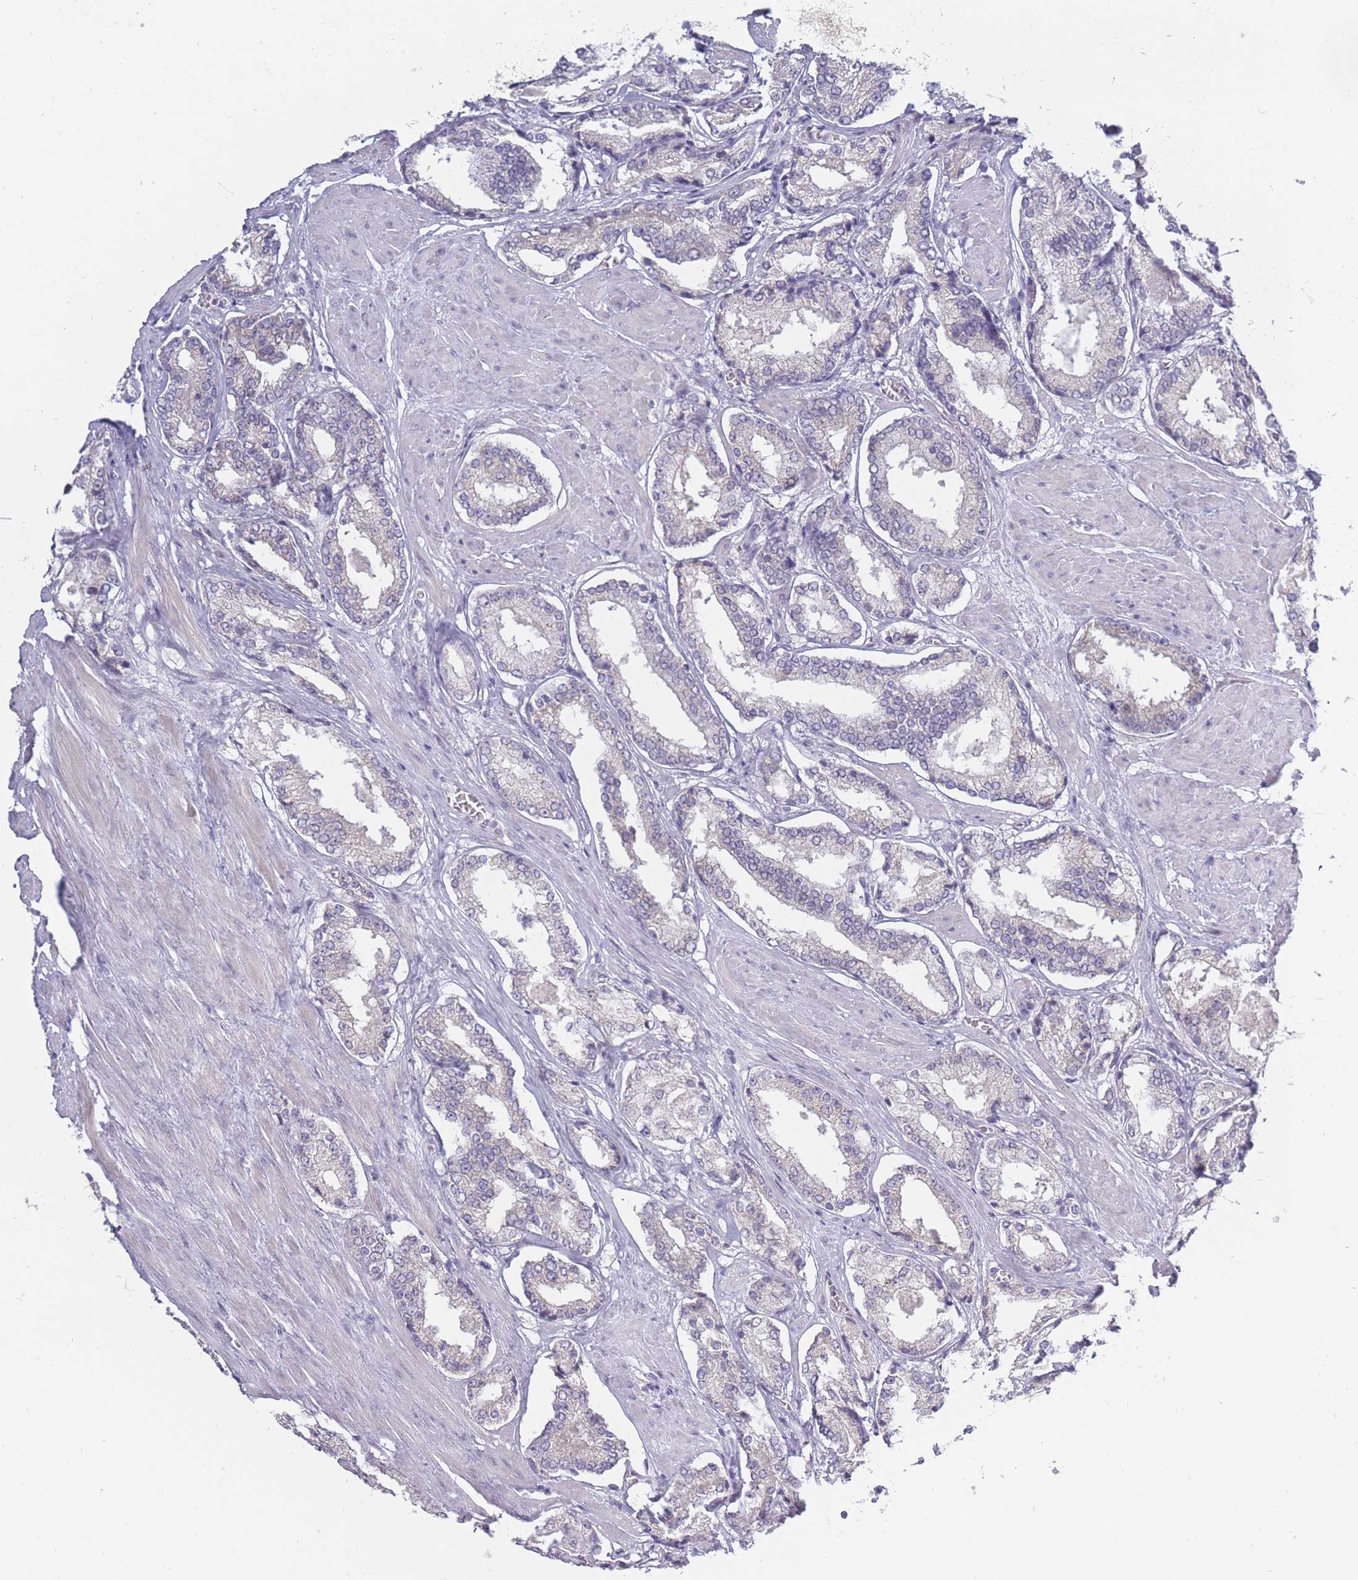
{"staining": {"intensity": "negative", "quantity": "none", "location": "none"}, "tissue": "prostate cancer", "cell_type": "Tumor cells", "image_type": "cancer", "snomed": [{"axis": "morphology", "description": "Adenocarcinoma, Low grade"}, {"axis": "topography", "description": "Prostate"}], "caption": "Prostate cancer (low-grade adenocarcinoma) stained for a protein using immunohistochemistry exhibits no staining tumor cells.", "gene": "FAM227B", "patient": {"sex": "male", "age": 54}}